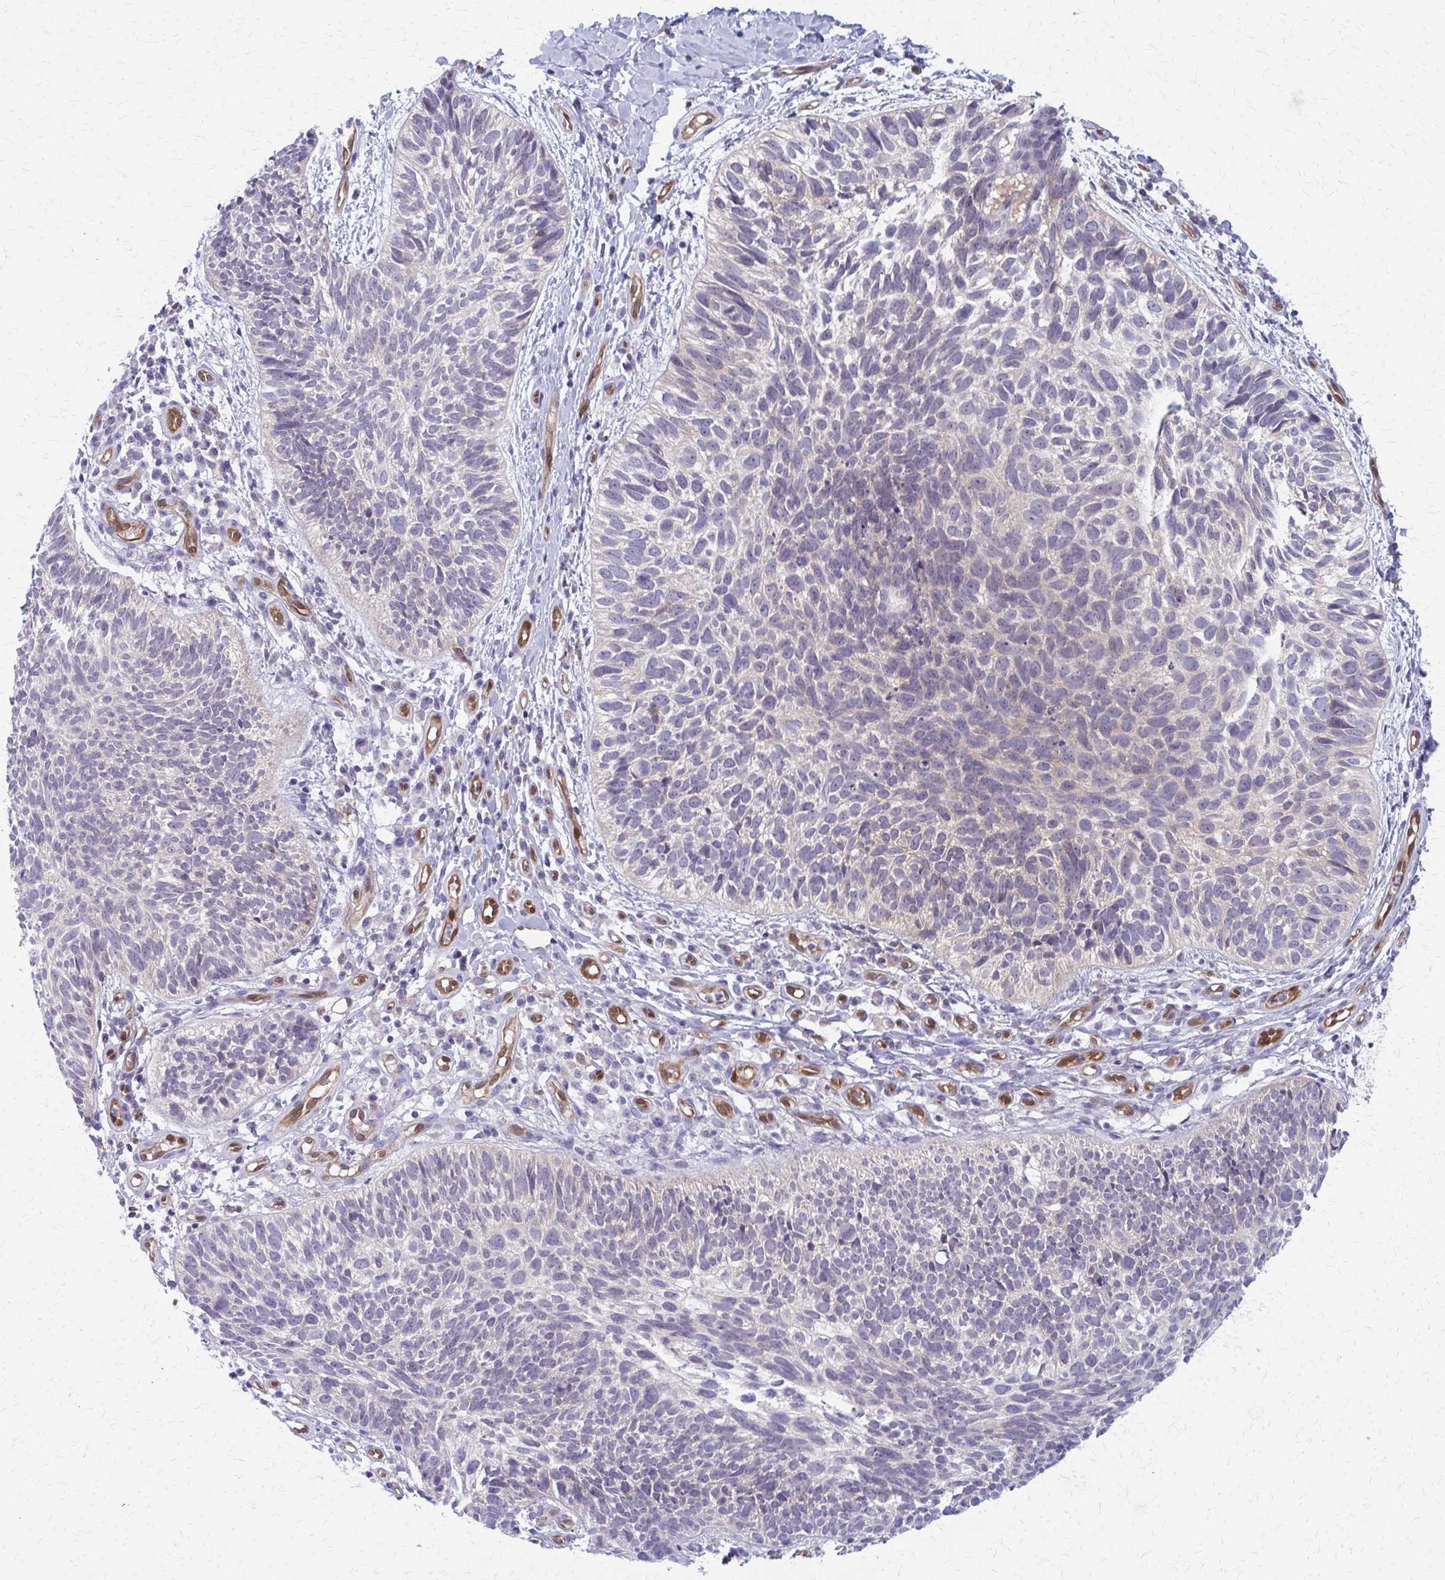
{"staining": {"intensity": "negative", "quantity": "none", "location": "none"}, "tissue": "skin cancer", "cell_type": "Tumor cells", "image_type": "cancer", "snomed": [{"axis": "morphology", "description": "Basal cell carcinoma"}, {"axis": "topography", "description": "Skin"}, {"axis": "topography", "description": "Skin of leg"}], "caption": "Photomicrograph shows no significant protein staining in tumor cells of skin cancer. (Brightfield microscopy of DAB (3,3'-diaminobenzidine) immunohistochemistry (IHC) at high magnification).", "gene": "CLIC2", "patient": {"sex": "female", "age": 87}}